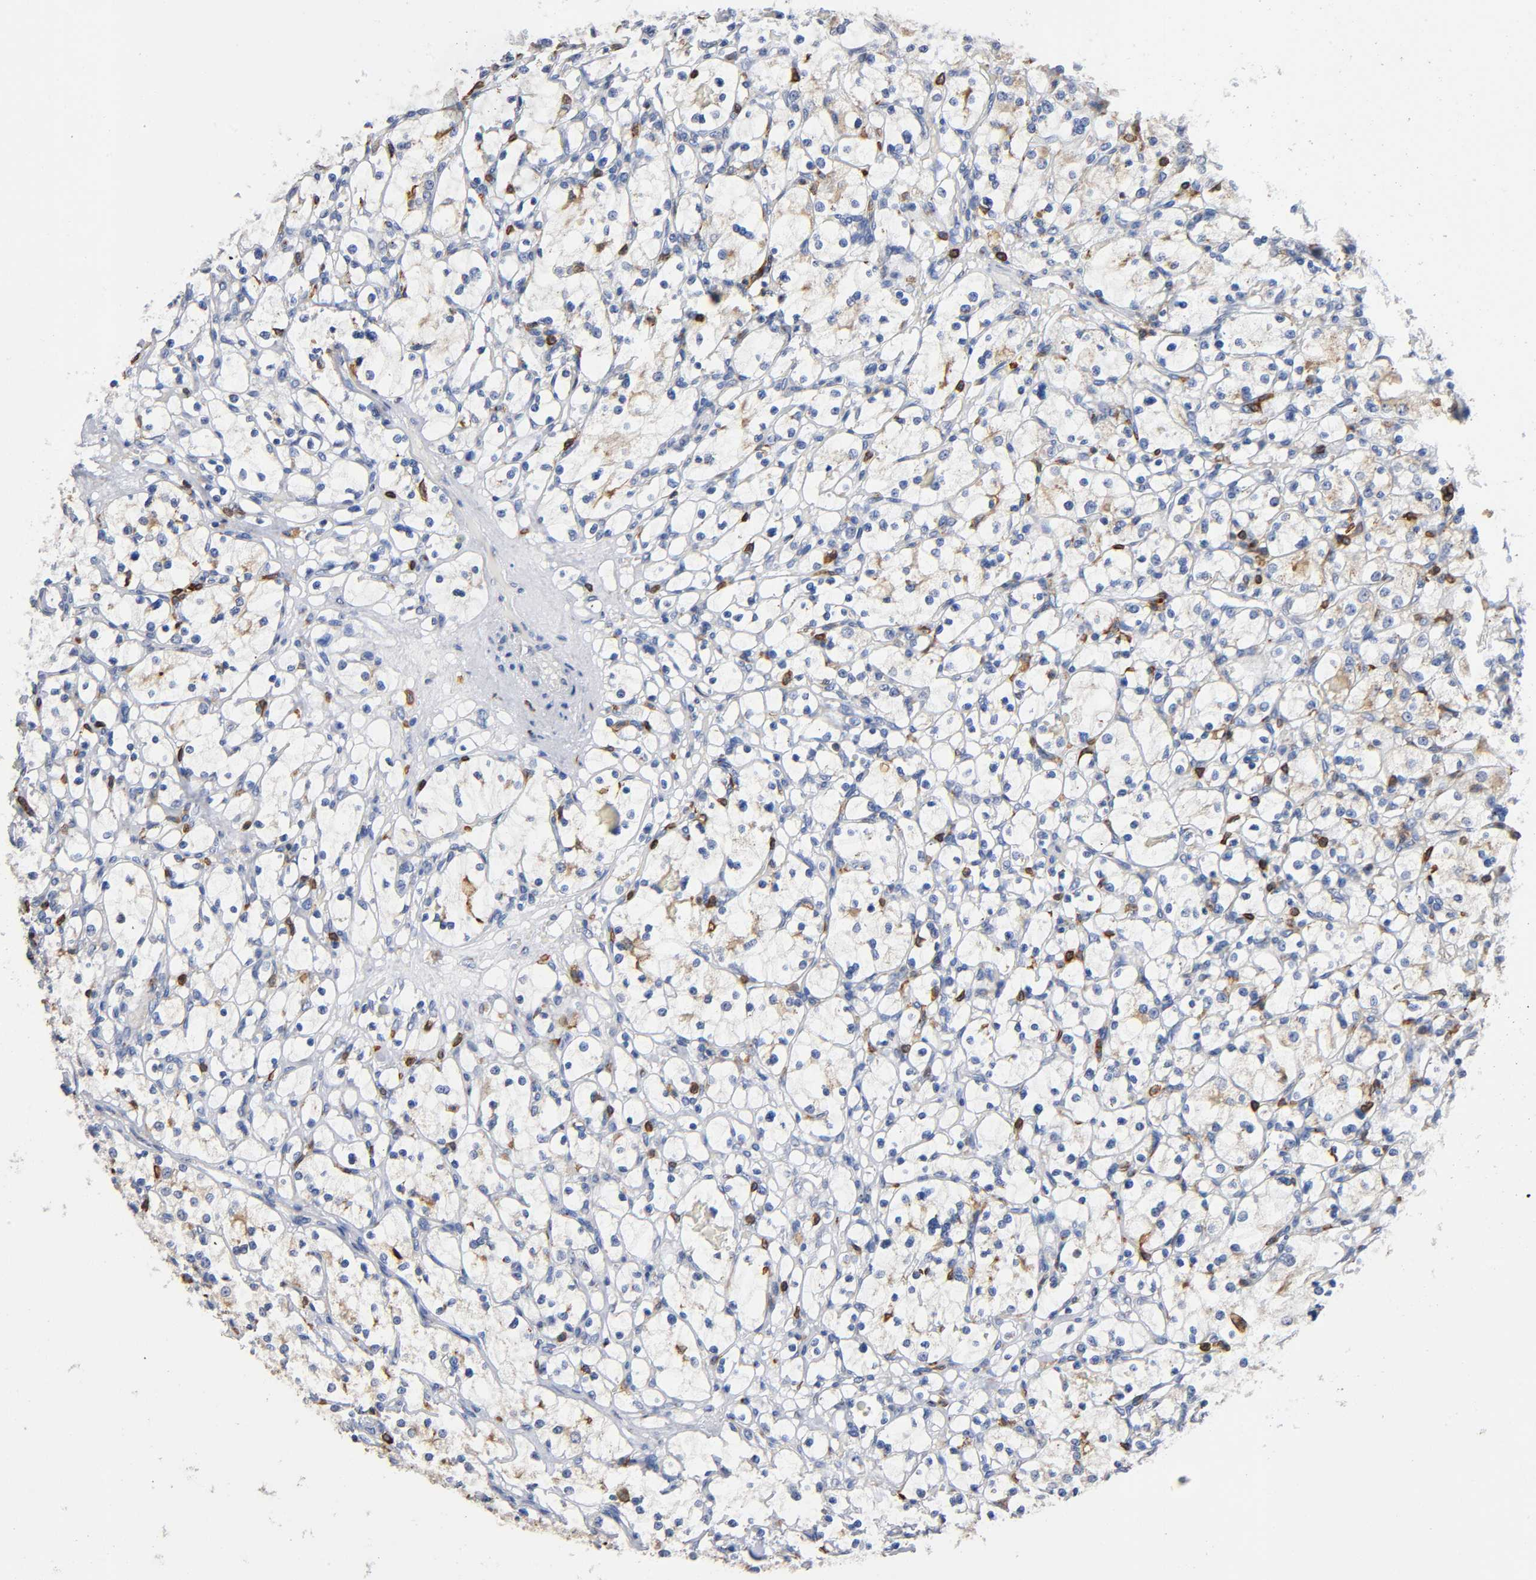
{"staining": {"intensity": "moderate", "quantity": "25%-75%", "location": "cytoplasmic/membranous"}, "tissue": "renal cancer", "cell_type": "Tumor cells", "image_type": "cancer", "snomed": [{"axis": "morphology", "description": "Adenocarcinoma, NOS"}, {"axis": "topography", "description": "Kidney"}], "caption": "Tumor cells exhibit medium levels of moderate cytoplasmic/membranous expression in about 25%-75% of cells in human adenocarcinoma (renal).", "gene": "CAPN10", "patient": {"sex": "female", "age": 83}}